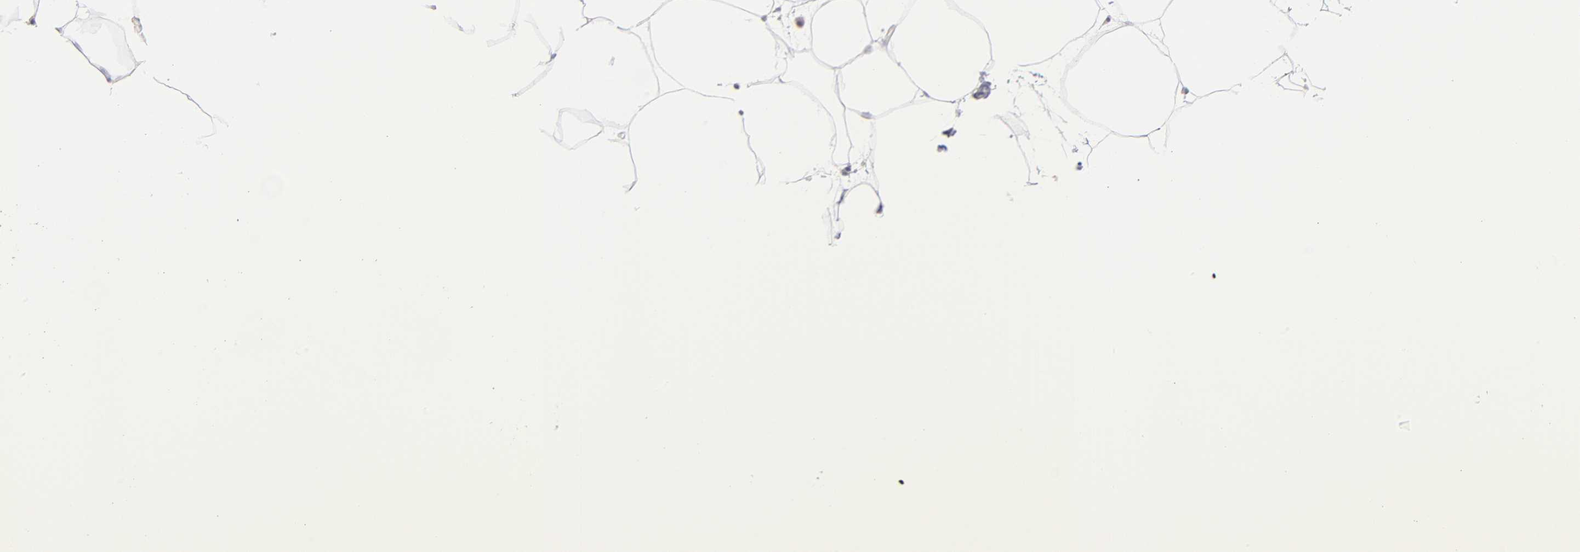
{"staining": {"intensity": "negative", "quantity": "none", "location": "none"}, "tissue": "adipose tissue", "cell_type": "Adipocytes", "image_type": "normal", "snomed": [{"axis": "morphology", "description": "Normal tissue, NOS"}, {"axis": "morphology", "description": "Duct carcinoma"}, {"axis": "topography", "description": "Breast"}, {"axis": "topography", "description": "Adipose tissue"}], "caption": "High power microscopy photomicrograph of an IHC micrograph of normal adipose tissue, revealing no significant positivity in adipocytes. (IHC, brightfield microscopy, high magnification).", "gene": "TIMM8A", "patient": {"sex": "female", "age": 37}}